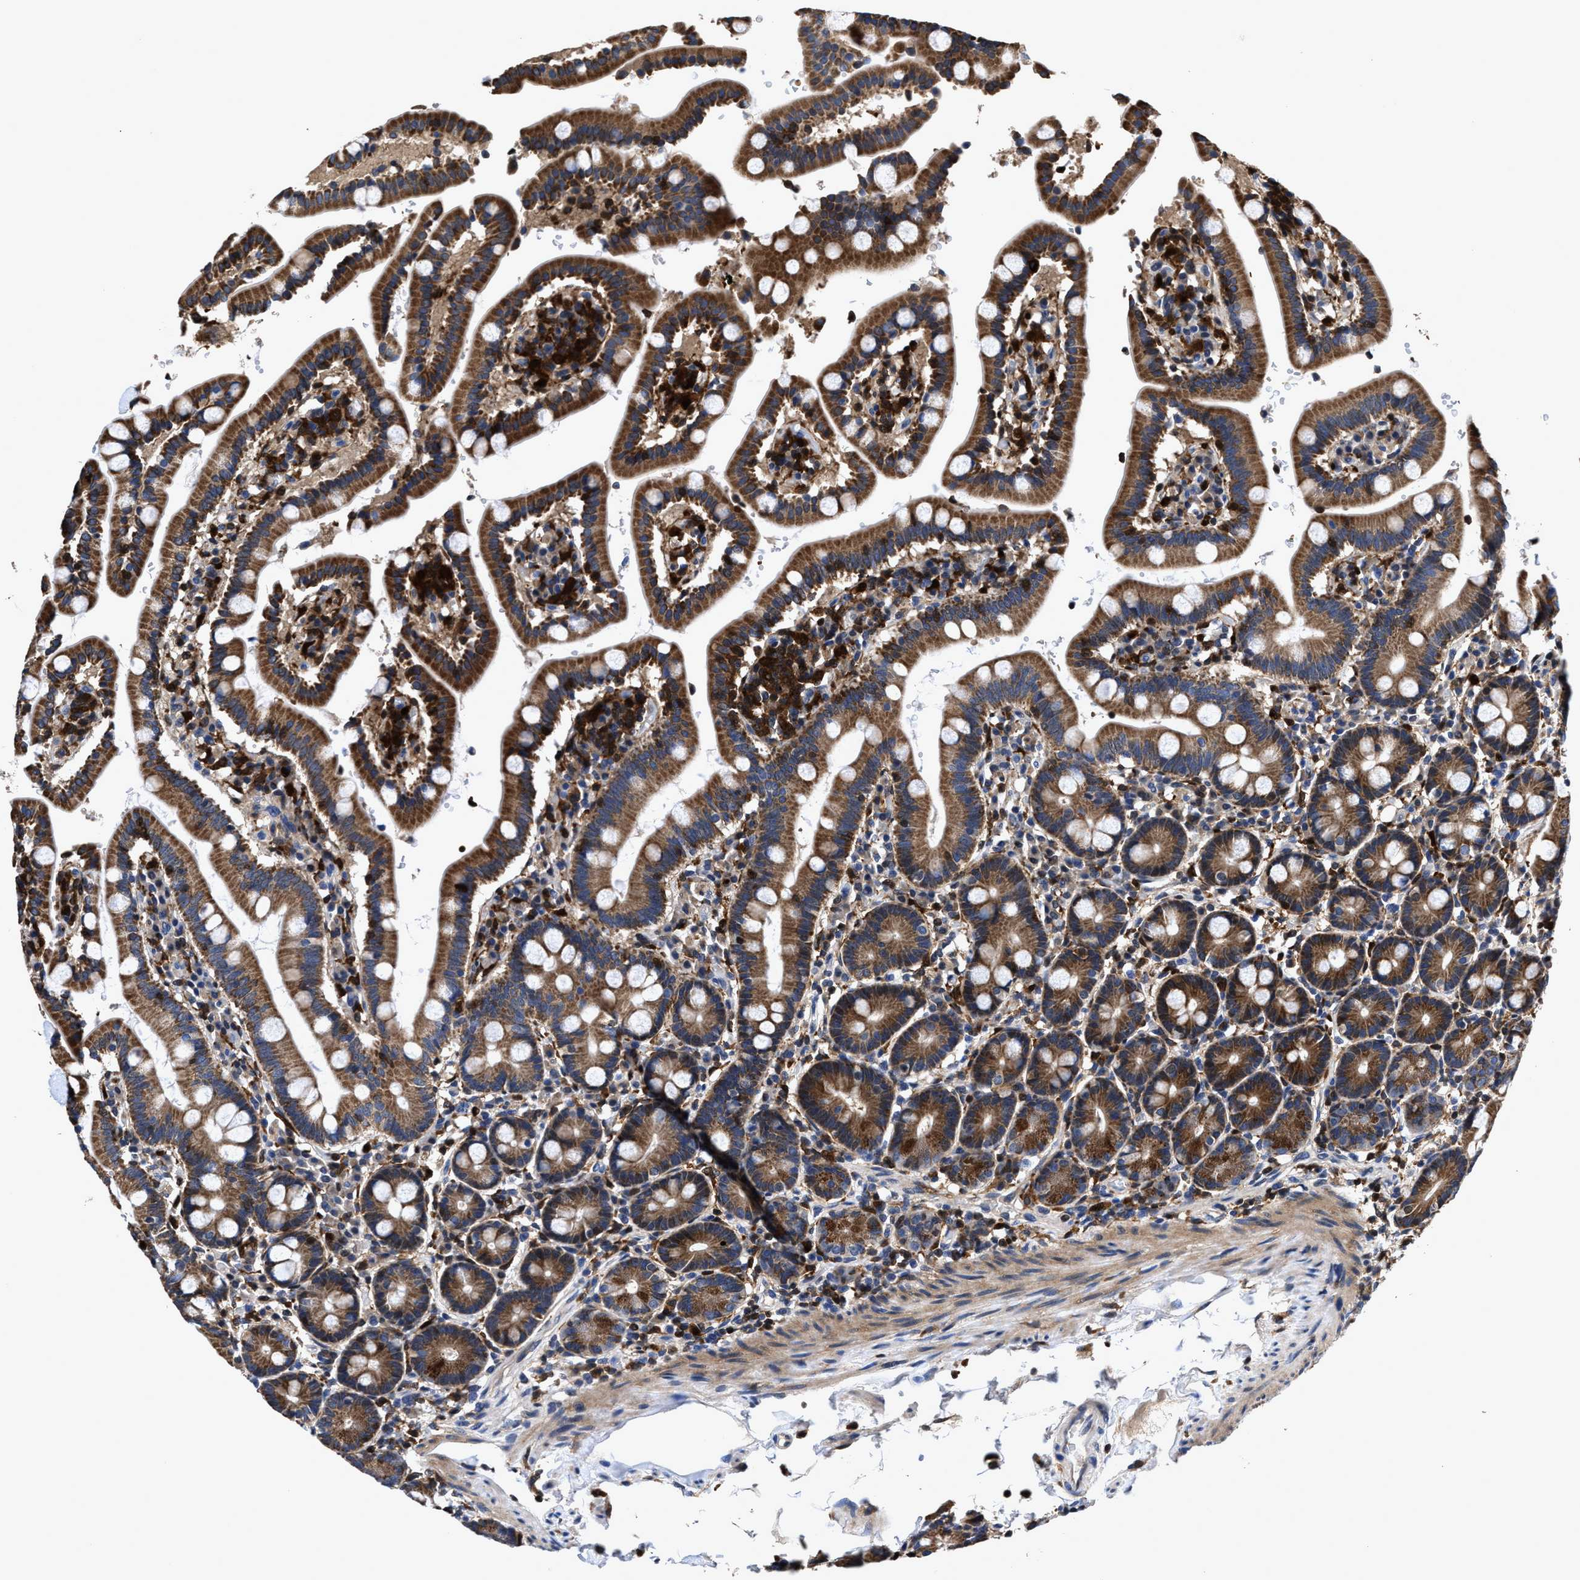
{"staining": {"intensity": "strong", "quantity": ">75%", "location": "cytoplasmic/membranous"}, "tissue": "duodenum", "cell_type": "Glandular cells", "image_type": "normal", "snomed": [{"axis": "morphology", "description": "Normal tissue, NOS"}, {"axis": "topography", "description": "Small intestine, NOS"}], "caption": "IHC photomicrograph of normal human duodenum stained for a protein (brown), which reveals high levels of strong cytoplasmic/membranous staining in approximately >75% of glandular cells.", "gene": "RGS10", "patient": {"sex": "female", "age": 71}}